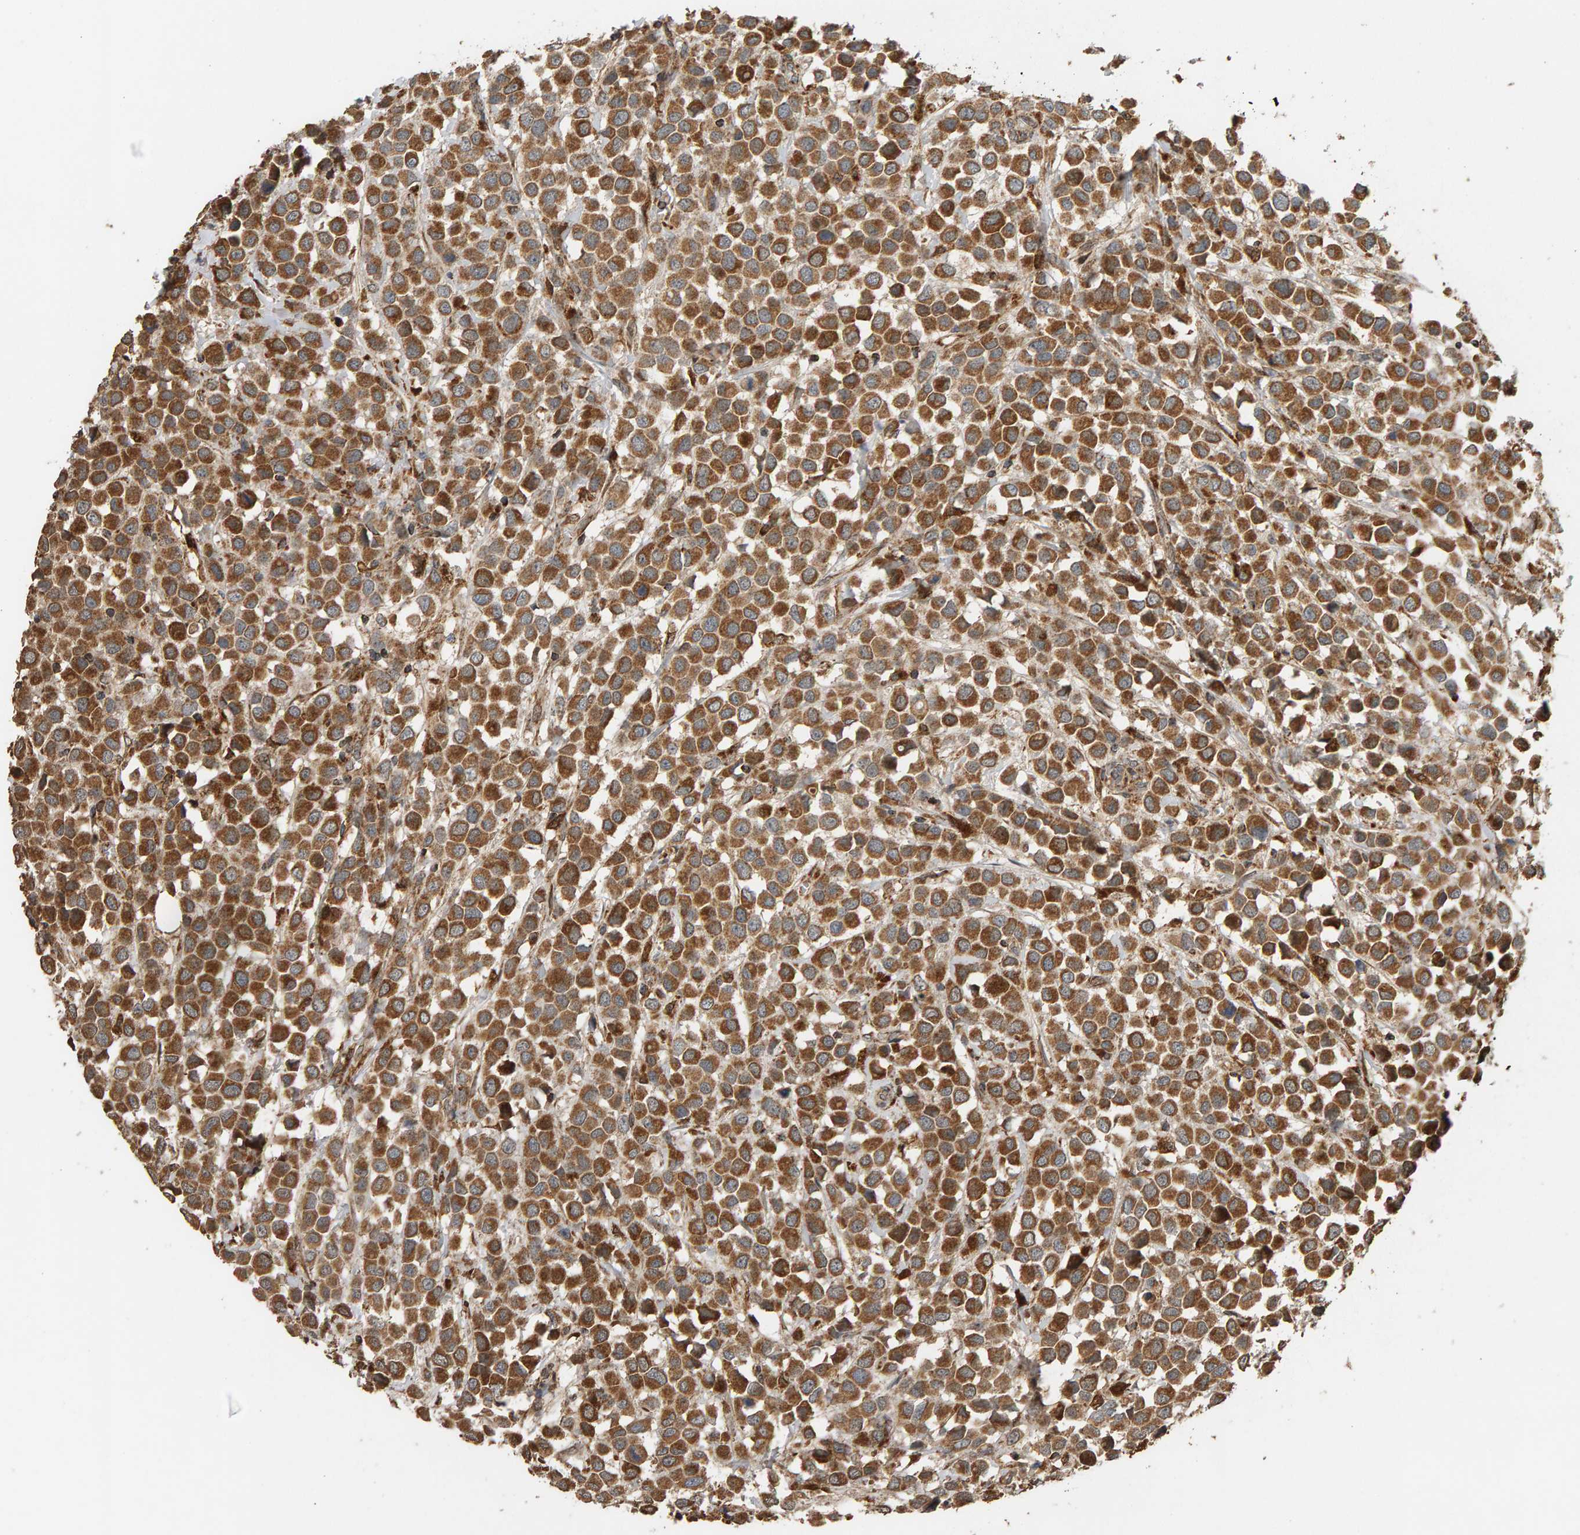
{"staining": {"intensity": "strong", "quantity": ">75%", "location": "cytoplasmic/membranous"}, "tissue": "breast cancer", "cell_type": "Tumor cells", "image_type": "cancer", "snomed": [{"axis": "morphology", "description": "Duct carcinoma"}, {"axis": "topography", "description": "Breast"}], "caption": "A high amount of strong cytoplasmic/membranous positivity is seen in about >75% of tumor cells in breast cancer tissue.", "gene": "GSTK1", "patient": {"sex": "female", "age": 61}}